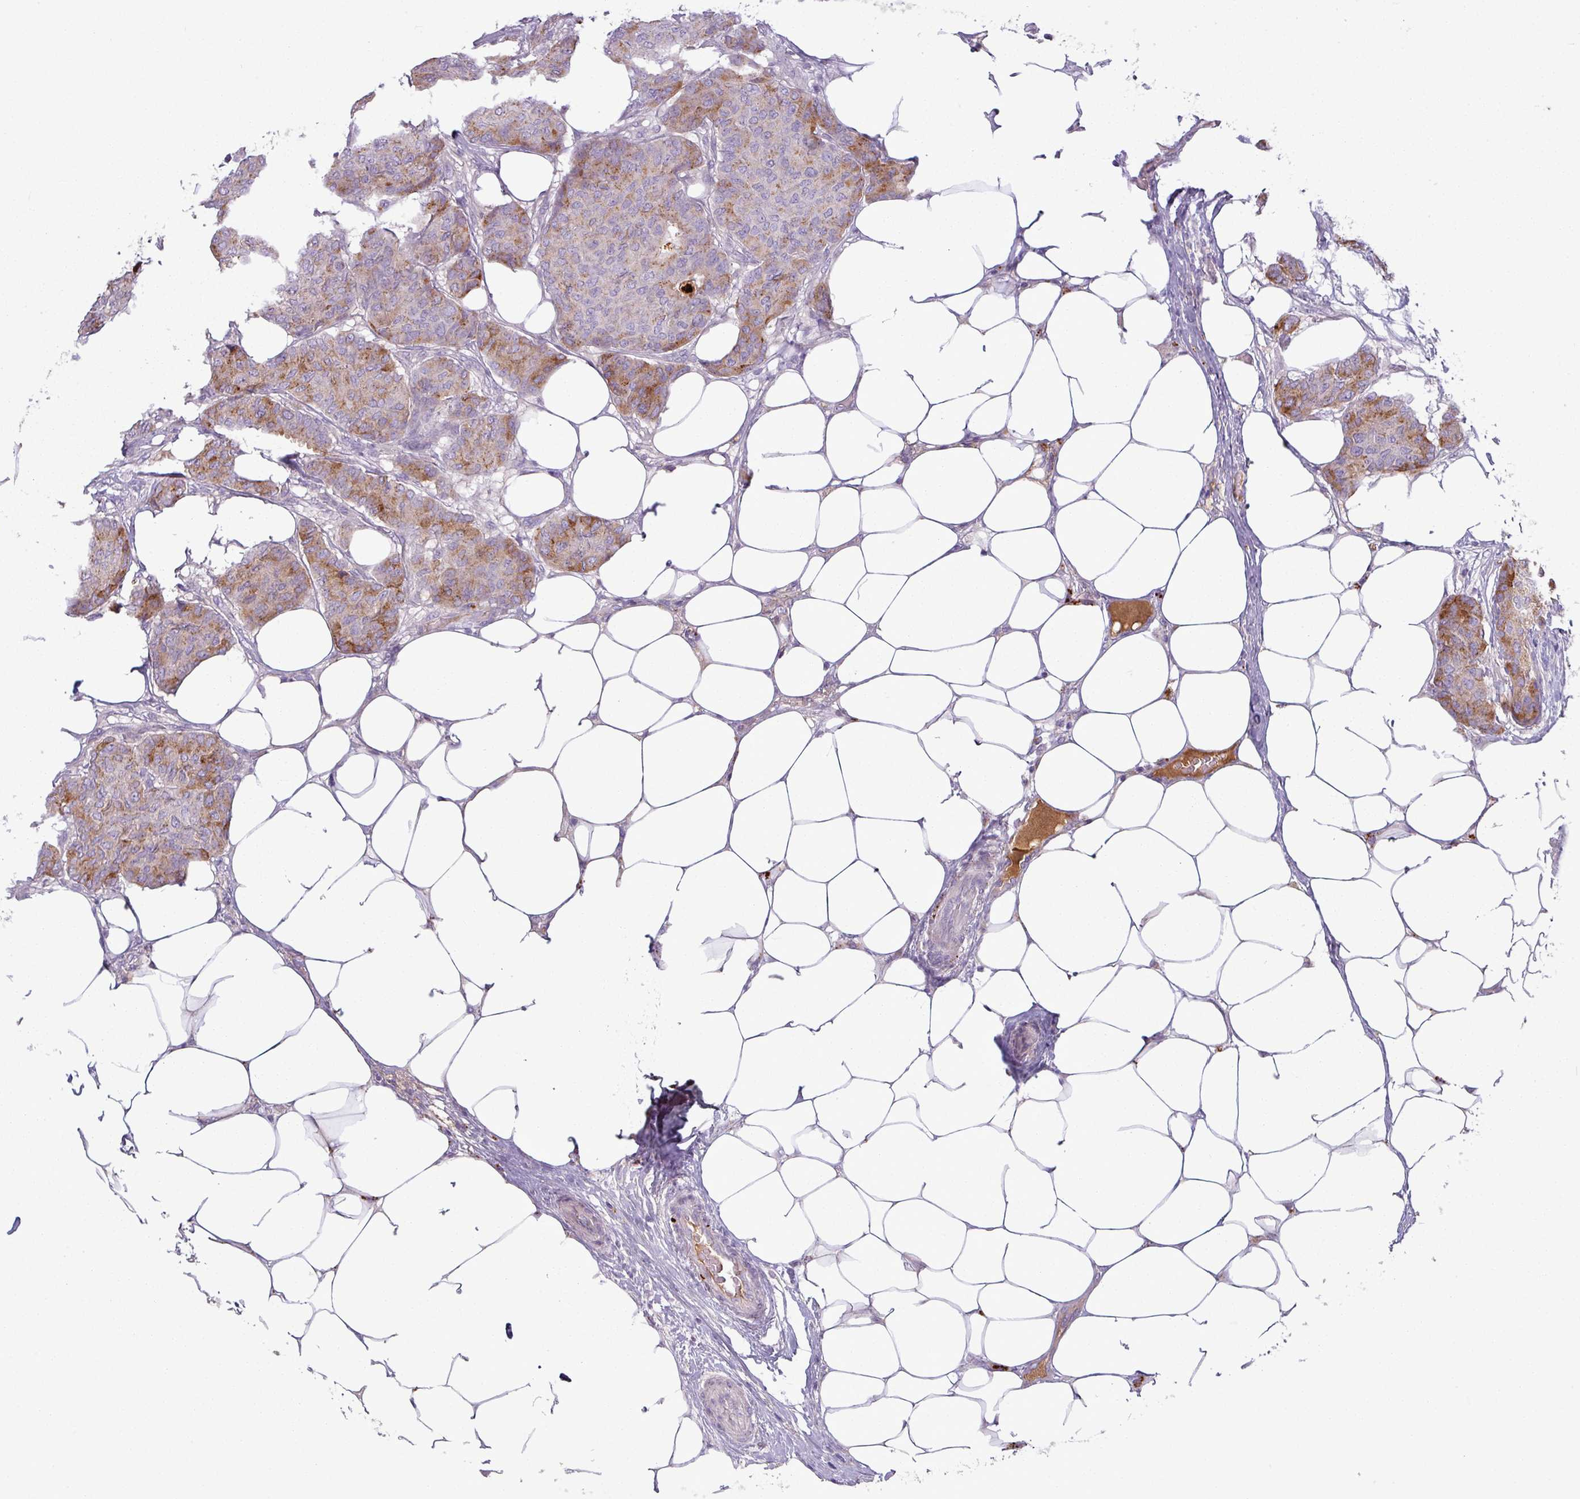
{"staining": {"intensity": "moderate", "quantity": "<25%", "location": "cytoplasmic/membranous"}, "tissue": "breast cancer", "cell_type": "Tumor cells", "image_type": "cancer", "snomed": [{"axis": "morphology", "description": "Duct carcinoma"}, {"axis": "topography", "description": "Breast"}], "caption": "Breast cancer (invasive ductal carcinoma) stained with a brown dye shows moderate cytoplasmic/membranous positive positivity in approximately <25% of tumor cells.", "gene": "C4B", "patient": {"sex": "female", "age": 75}}